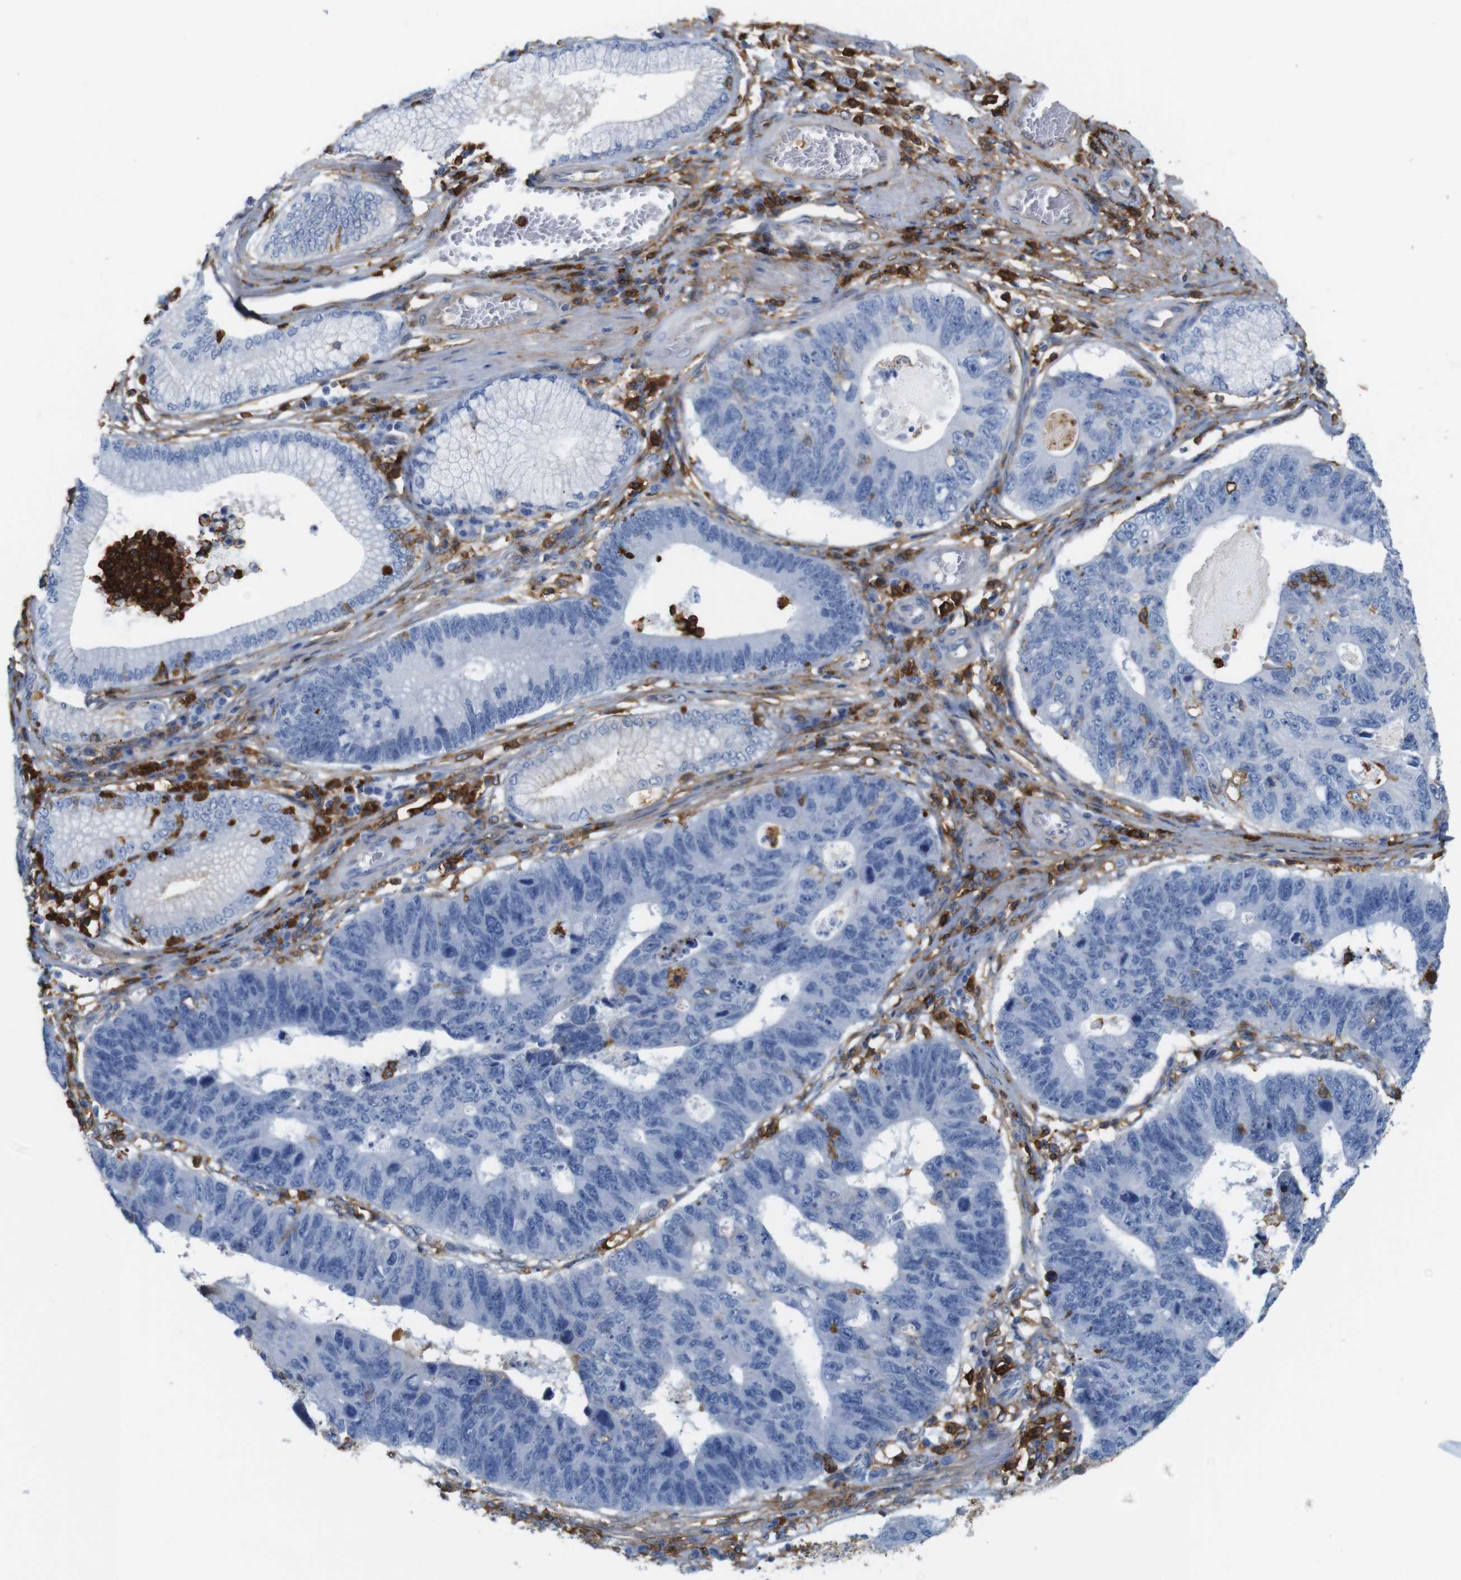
{"staining": {"intensity": "negative", "quantity": "none", "location": "none"}, "tissue": "stomach cancer", "cell_type": "Tumor cells", "image_type": "cancer", "snomed": [{"axis": "morphology", "description": "Adenocarcinoma, NOS"}, {"axis": "topography", "description": "Stomach"}], "caption": "There is no significant staining in tumor cells of stomach cancer. The staining is performed using DAB (3,3'-diaminobenzidine) brown chromogen with nuclei counter-stained in using hematoxylin.", "gene": "ANXA1", "patient": {"sex": "male", "age": 59}}